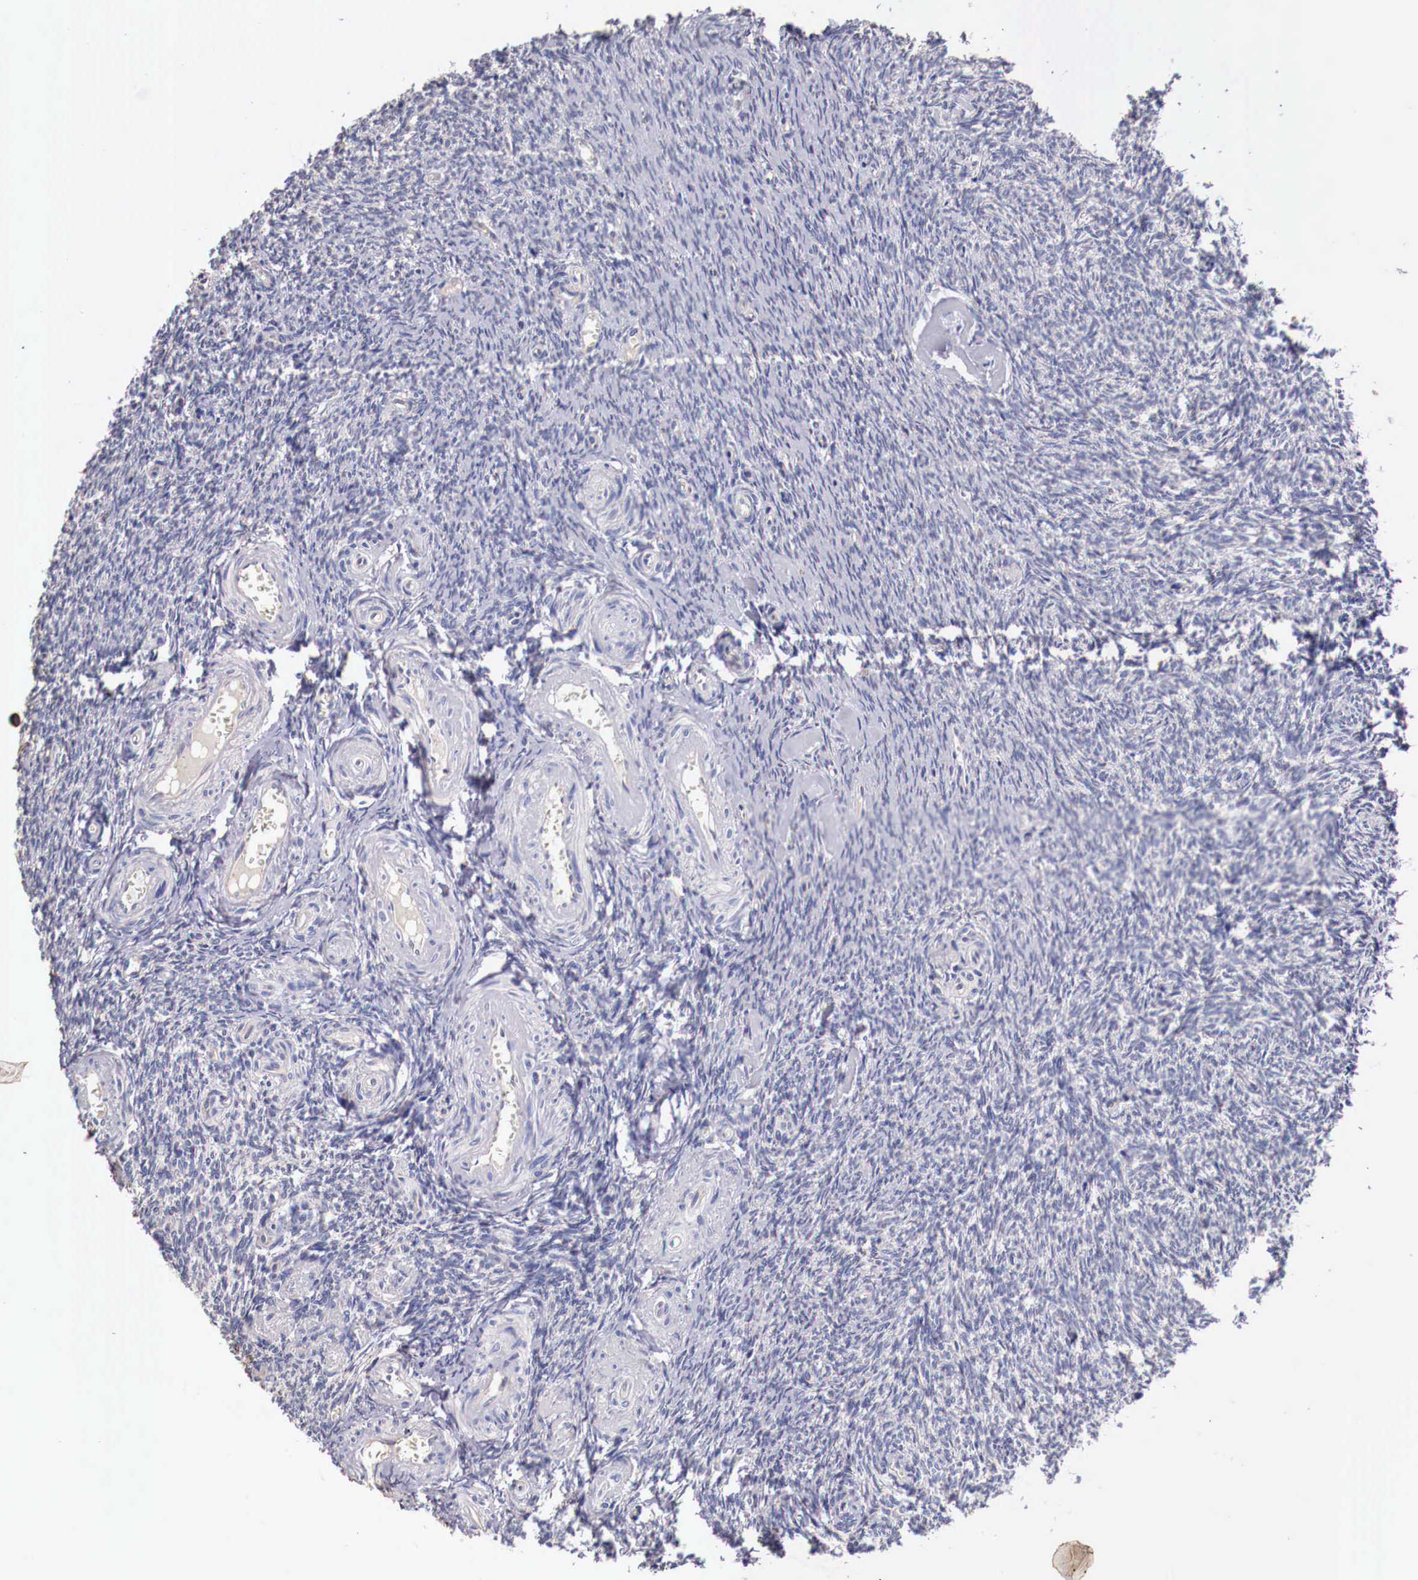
{"staining": {"intensity": "negative", "quantity": "none", "location": "none"}, "tissue": "ovary", "cell_type": "Follicle cells", "image_type": "normal", "snomed": [{"axis": "morphology", "description": "Normal tissue, NOS"}, {"axis": "topography", "description": "Ovary"}], "caption": "Immunohistochemistry image of benign human ovary stained for a protein (brown), which reveals no positivity in follicle cells. The staining was performed using DAB (3,3'-diaminobenzidine) to visualize the protein expression in brown, while the nuclei were stained in blue with hematoxylin (Magnification: 20x).", "gene": "PITPNA", "patient": {"sex": "female", "age": 54}}